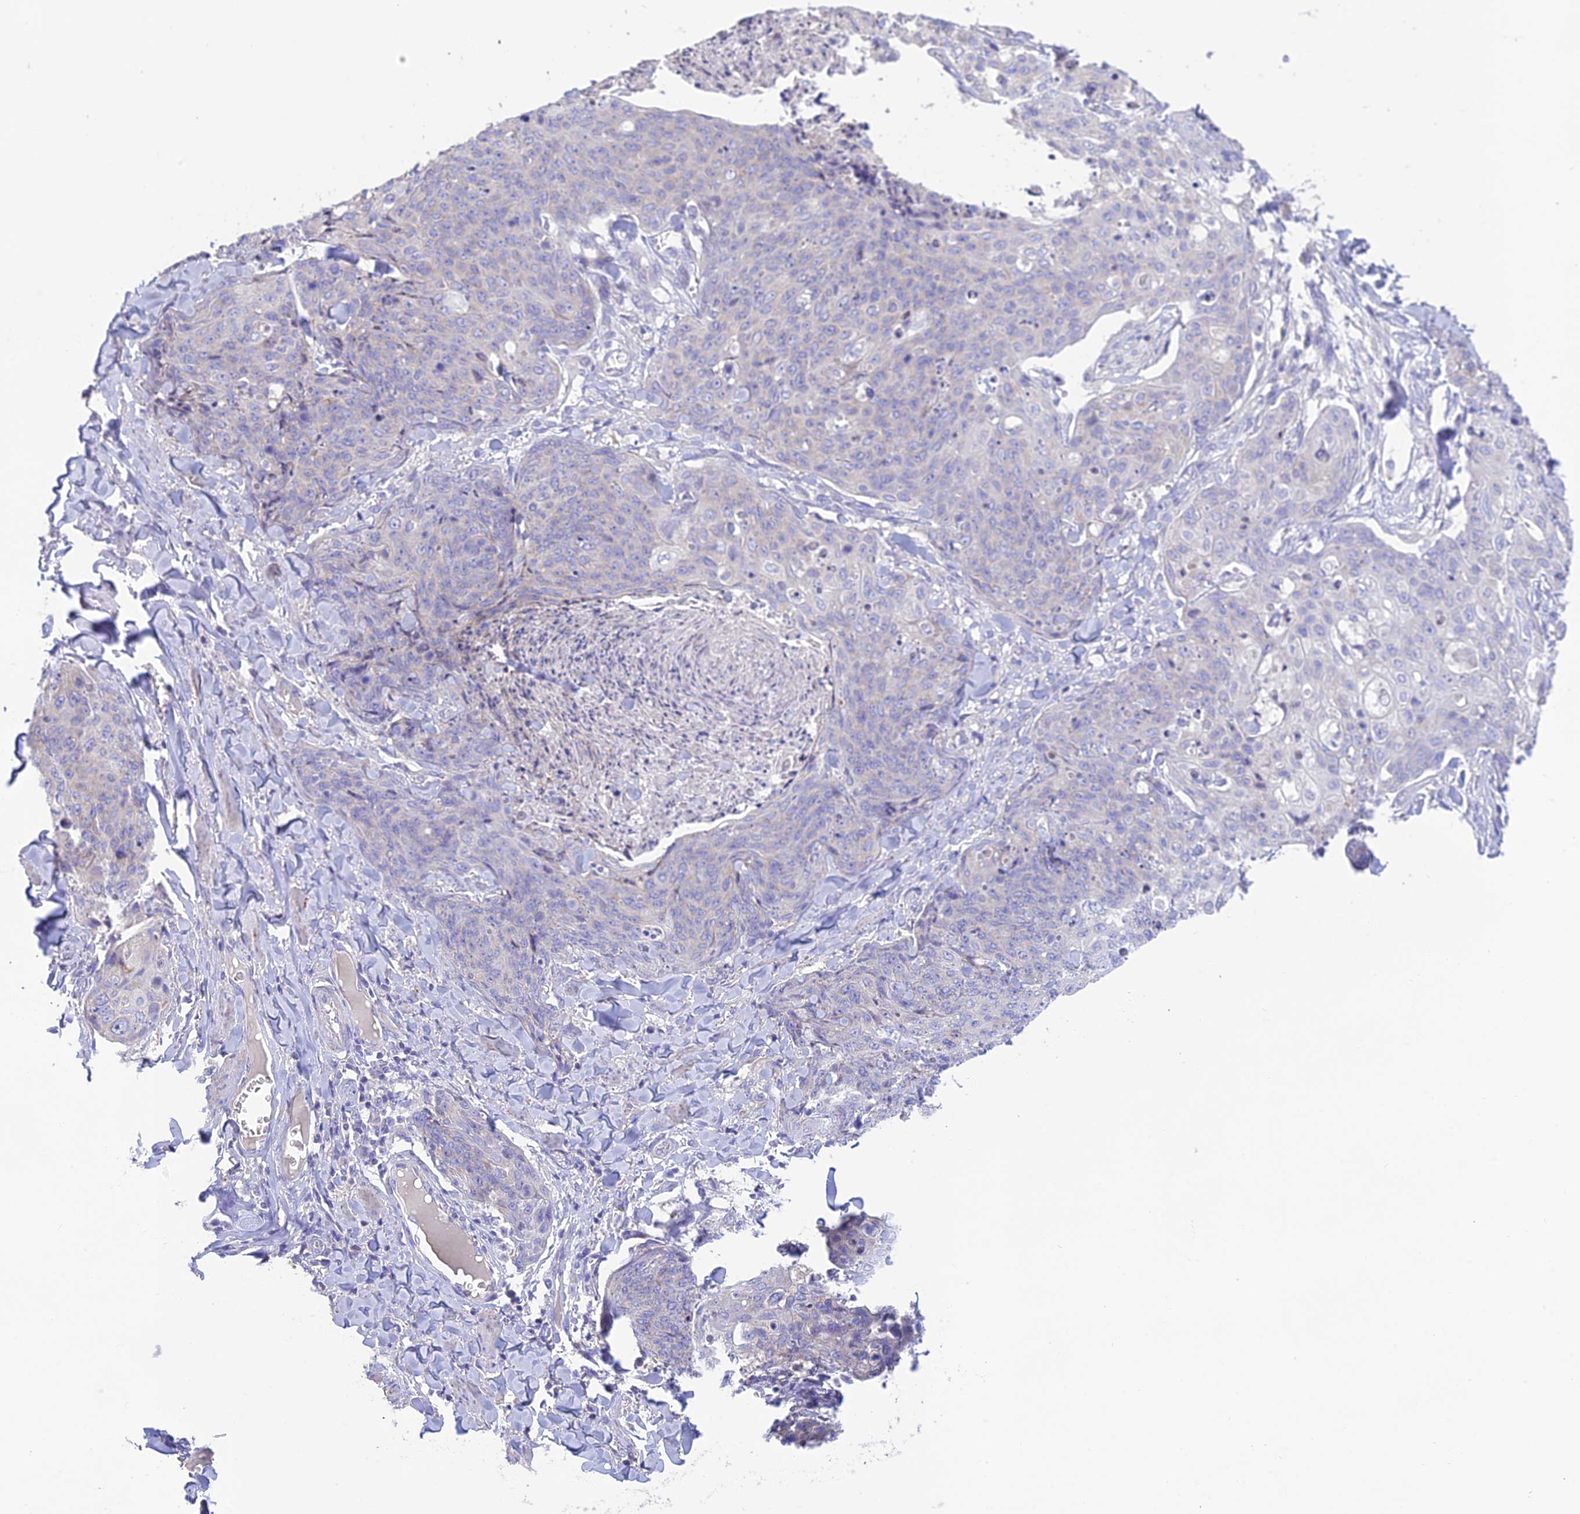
{"staining": {"intensity": "negative", "quantity": "none", "location": "none"}, "tissue": "skin cancer", "cell_type": "Tumor cells", "image_type": "cancer", "snomed": [{"axis": "morphology", "description": "Squamous cell carcinoma, NOS"}, {"axis": "topography", "description": "Skin"}, {"axis": "topography", "description": "Vulva"}], "caption": "This is a image of IHC staining of skin squamous cell carcinoma, which shows no expression in tumor cells.", "gene": "HSD17B2", "patient": {"sex": "female", "age": 85}}